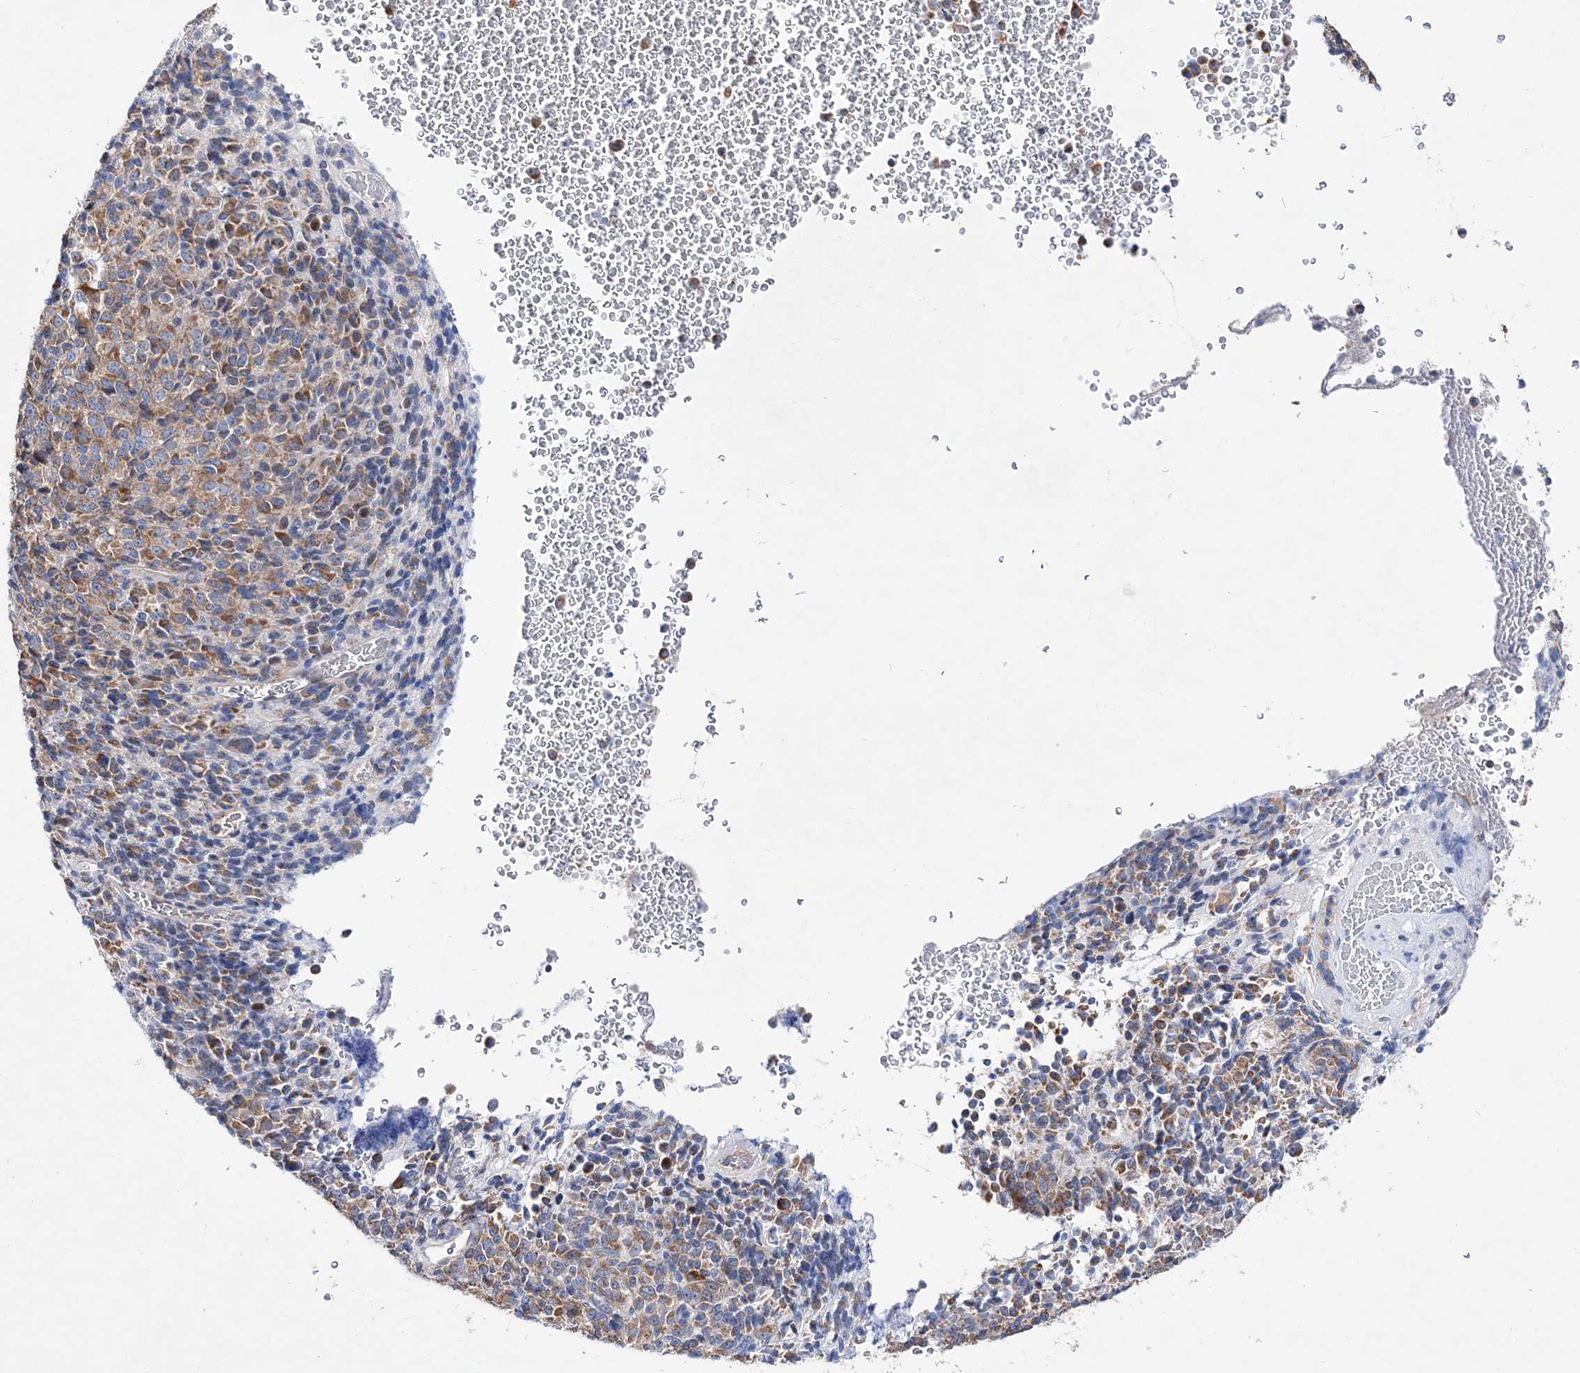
{"staining": {"intensity": "moderate", "quantity": "25%-75%", "location": "cytoplasmic/membranous"}, "tissue": "melanoma", "cell_type": "Tumor cells", "image_type": "cancer", "snomed": [{"axis": "morphology", "description": "Malignant melanoma, Metastatic site"}, {"axis": "topography", "description": "Brain"}], "caption": "The photomicrograph reveals immunohistochemical staining of melanoma. There is moderate cytoplasmic/membranous positivity is present in about 25%-75% of tumor cells.", "gene": "JKAMP", "patient": {"sex": "female", "age": 56}}